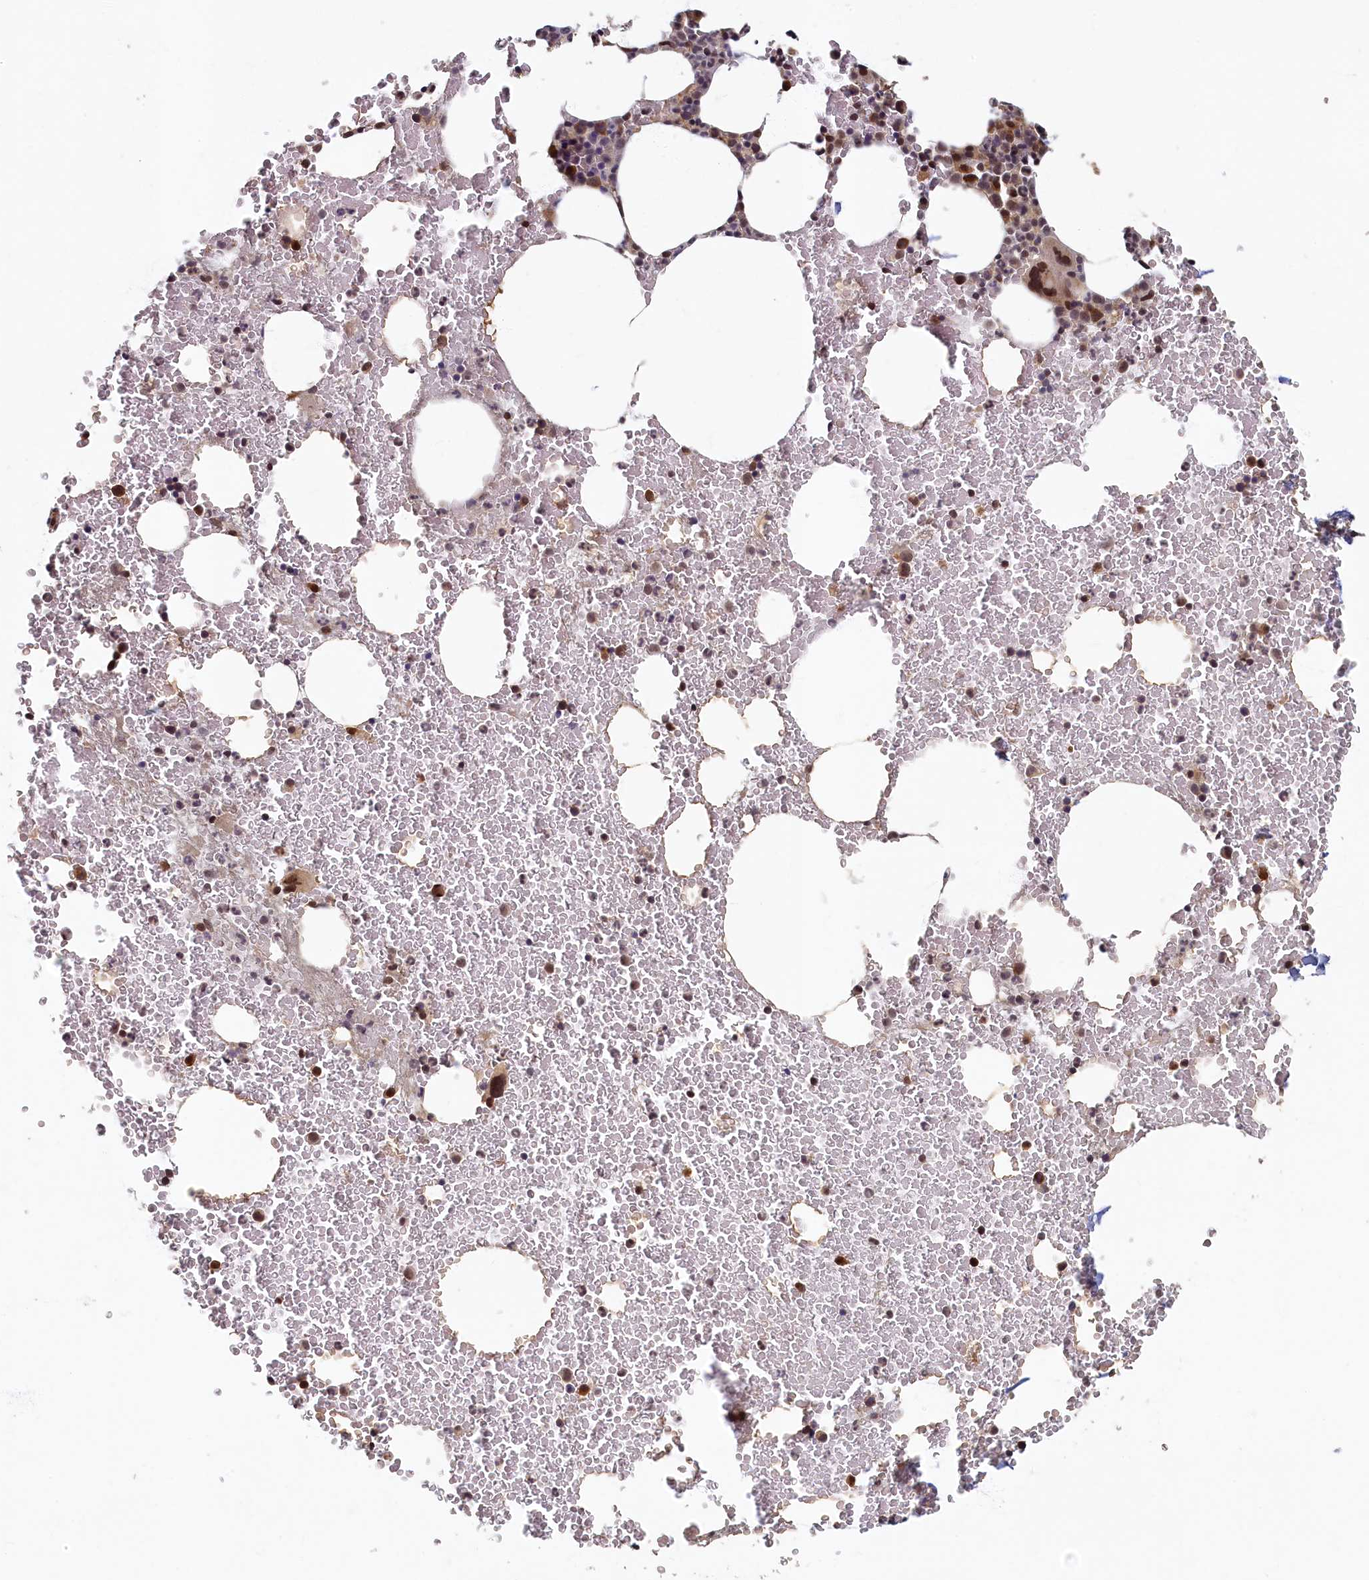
{"staining": {"intensity": "moderate", "quantity": ">75%", "location": "nuclear"}, "tissue": "bone marrow", "cell_type": "Hematopoietic cells", "image_type": "normal", "snomed": [{"axis": "morphology", "description": "Normal tissue, NOS"}, {"axis": "morphology", "description": "Inflammation, NOS"}, {"axis": "topography", "description": "Bone marrow"}], "caption": "High-magnification brightfield microscopy of unremarkable bone marrow stained with DAB (brown) and counterstained with hematoxylin (blue). hematopoietic cells exhibit moderate nuclear expression is identified in approximately>75% of cells.", "gene": "CKAP2L", "patient": {"sex": "female", "age": 78}}